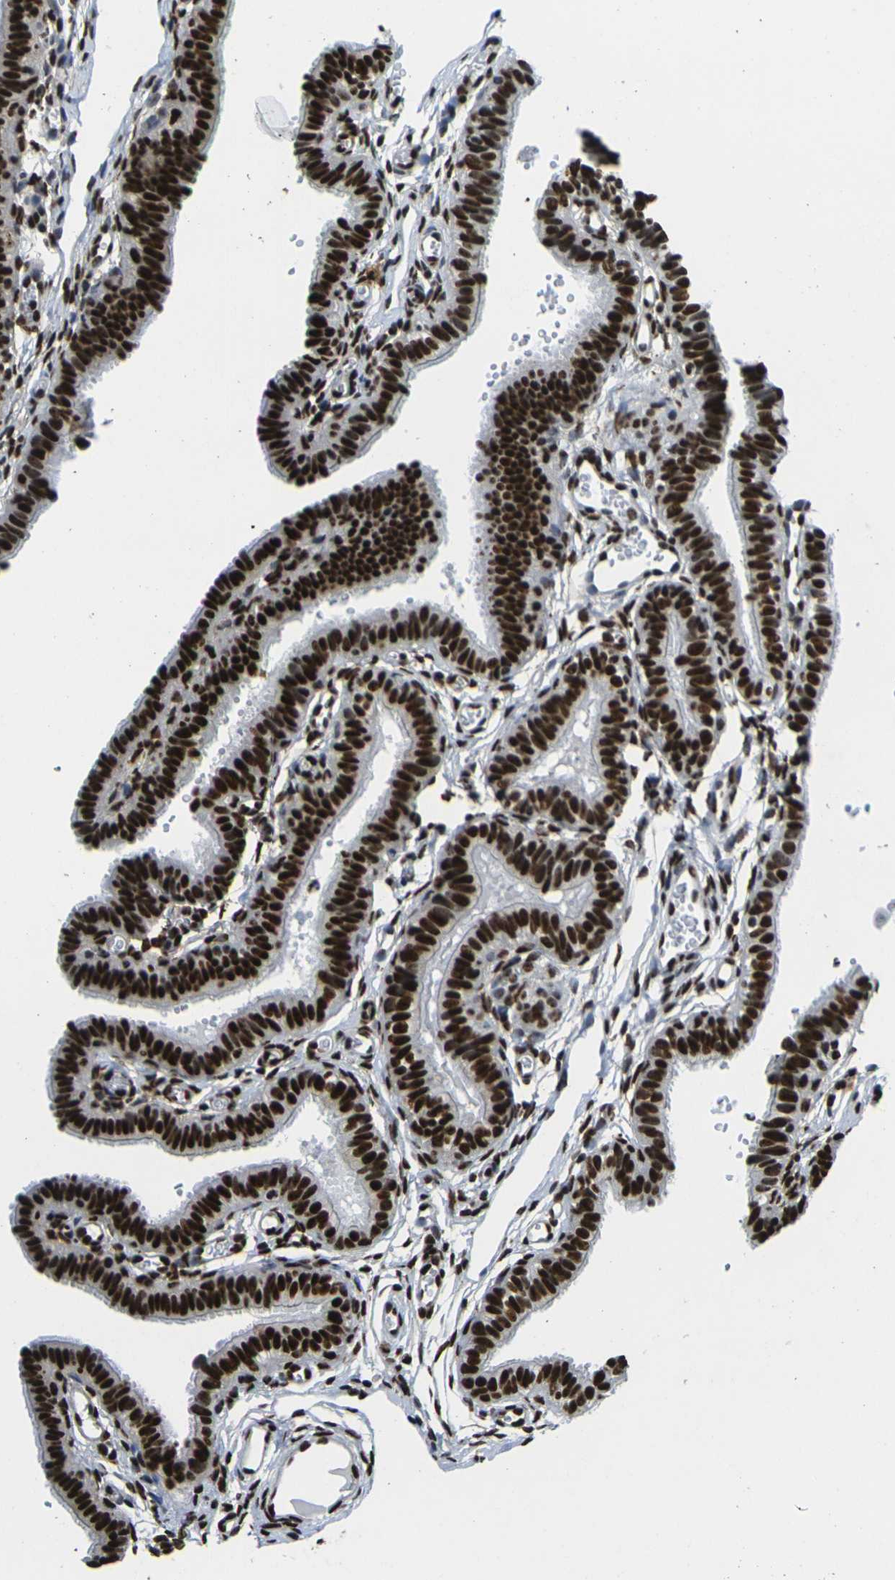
{"staining": {"intensity": "strong", "quantity": ">75%", "location": "nuclear"}, "tissue": "fallopian tube", "cell_type": "Glandular cells", "image_type": "normal", "snomed": [{"axis": "morphology", "description": "Normal tissue, NOS"}, {"axis": "topography", "description": "Fallopian tube"}, {"axis": "topography", "description": "Placenta"}], "caption": "Unremarkable fallopian tube reveals strong nuclear positivity in about >75% of glandular cells Ihc stains the protein in brown and the nuclei are stained blue..", "gene": "SMARCC1", "patient": {"sex": "female", "age": 34}}